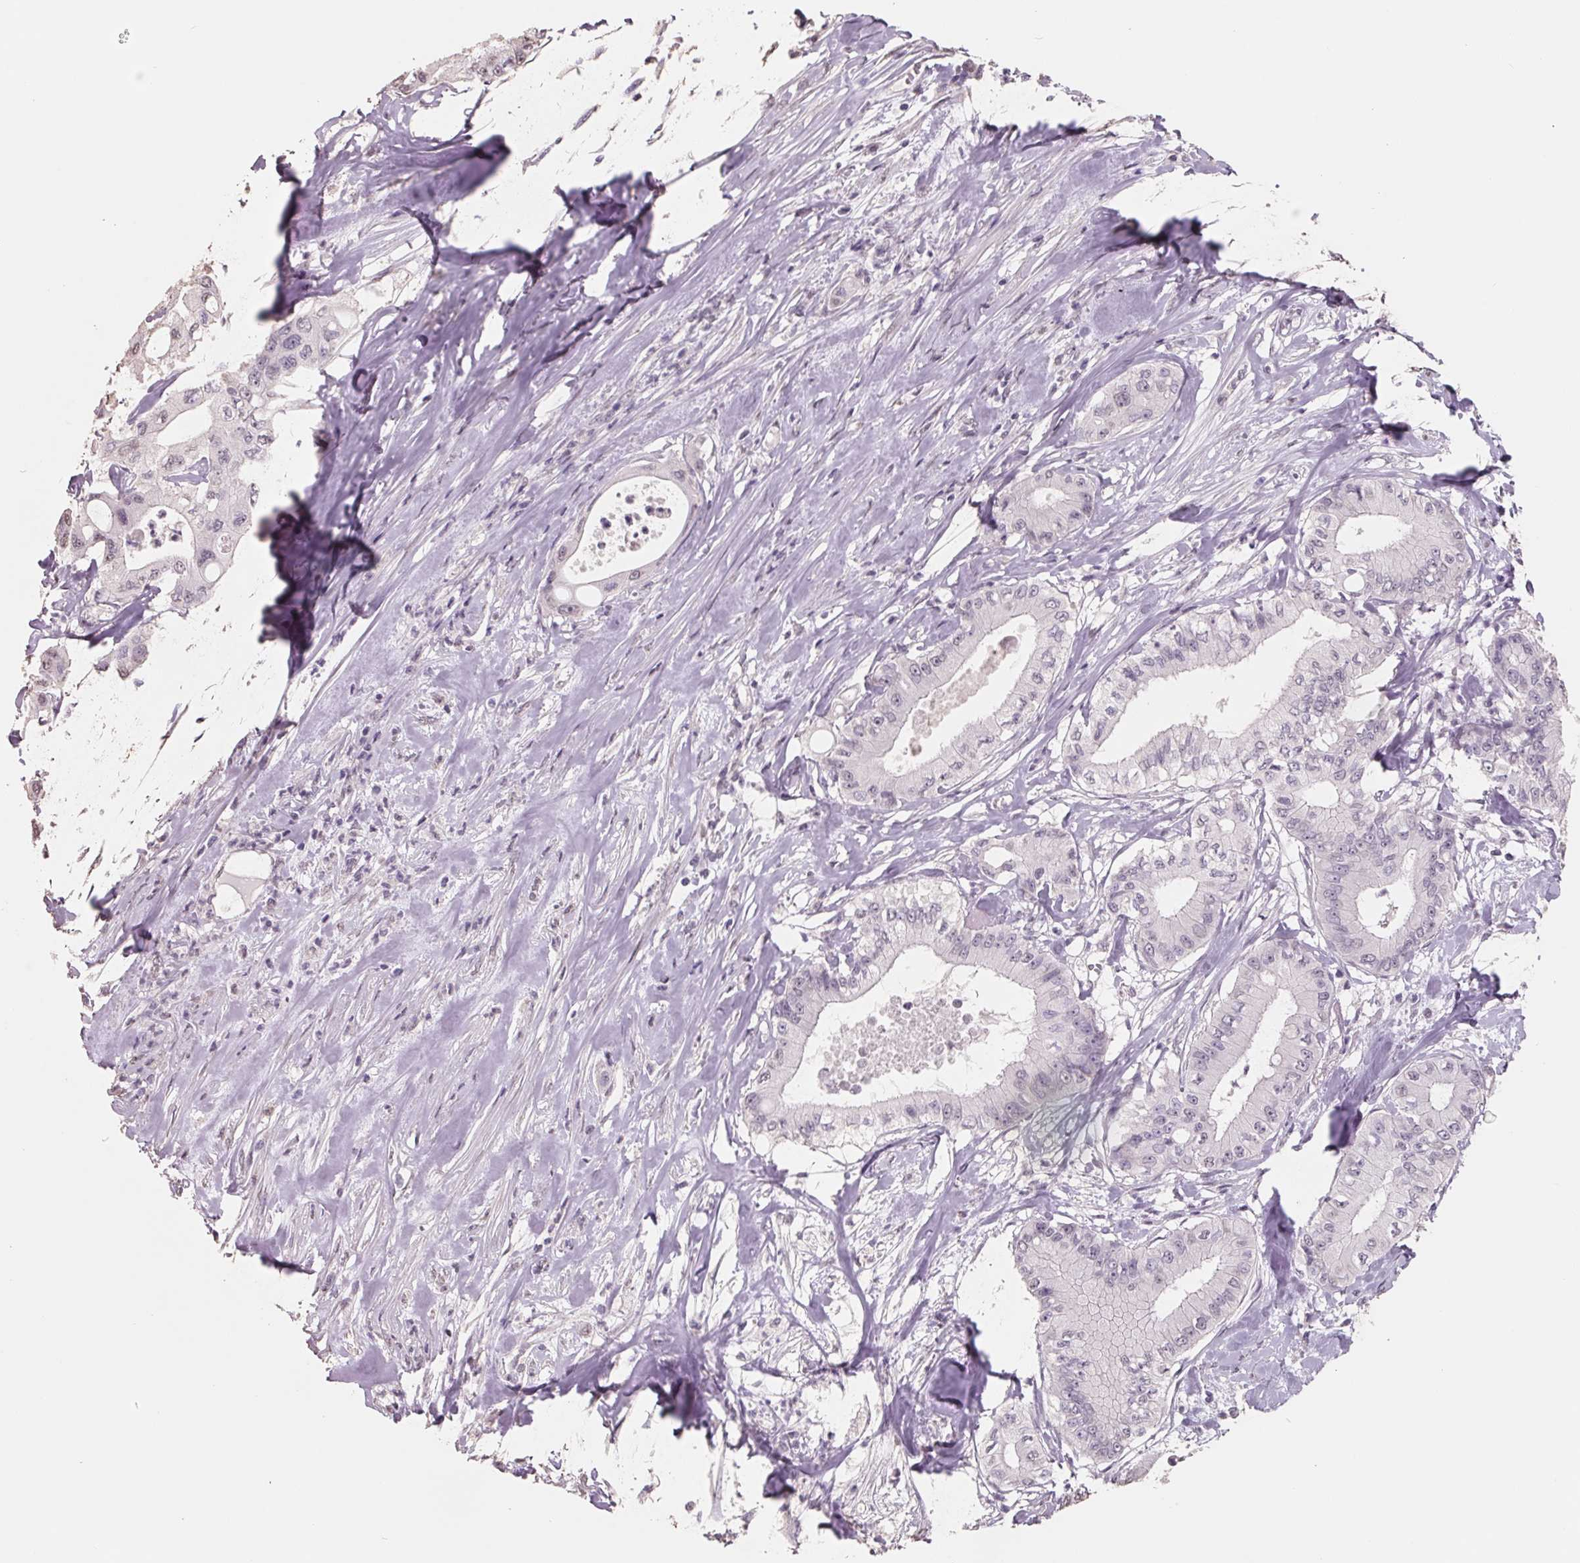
{"staining": {"intensity": "weak", "quantity": "<25%", "location": "nuclear"}, "tissue": "pancreatic cancer", "cell_type": "Tumor cells", "image_type": "cancer", "snomed": [{"axis": "morphology", "description": "Adenocarcinoma, NOS"}, {"axis": "topography", "description": "Pancreas"}], "caption": "This is a photomicrograph of immunohistochemistry (IHC) staining of pancreatic cancer (adenocarcinoma), which shows no expression in tumor cells.", "gene": "FTCD", "patient": {"sex": "male", "age": 71}}